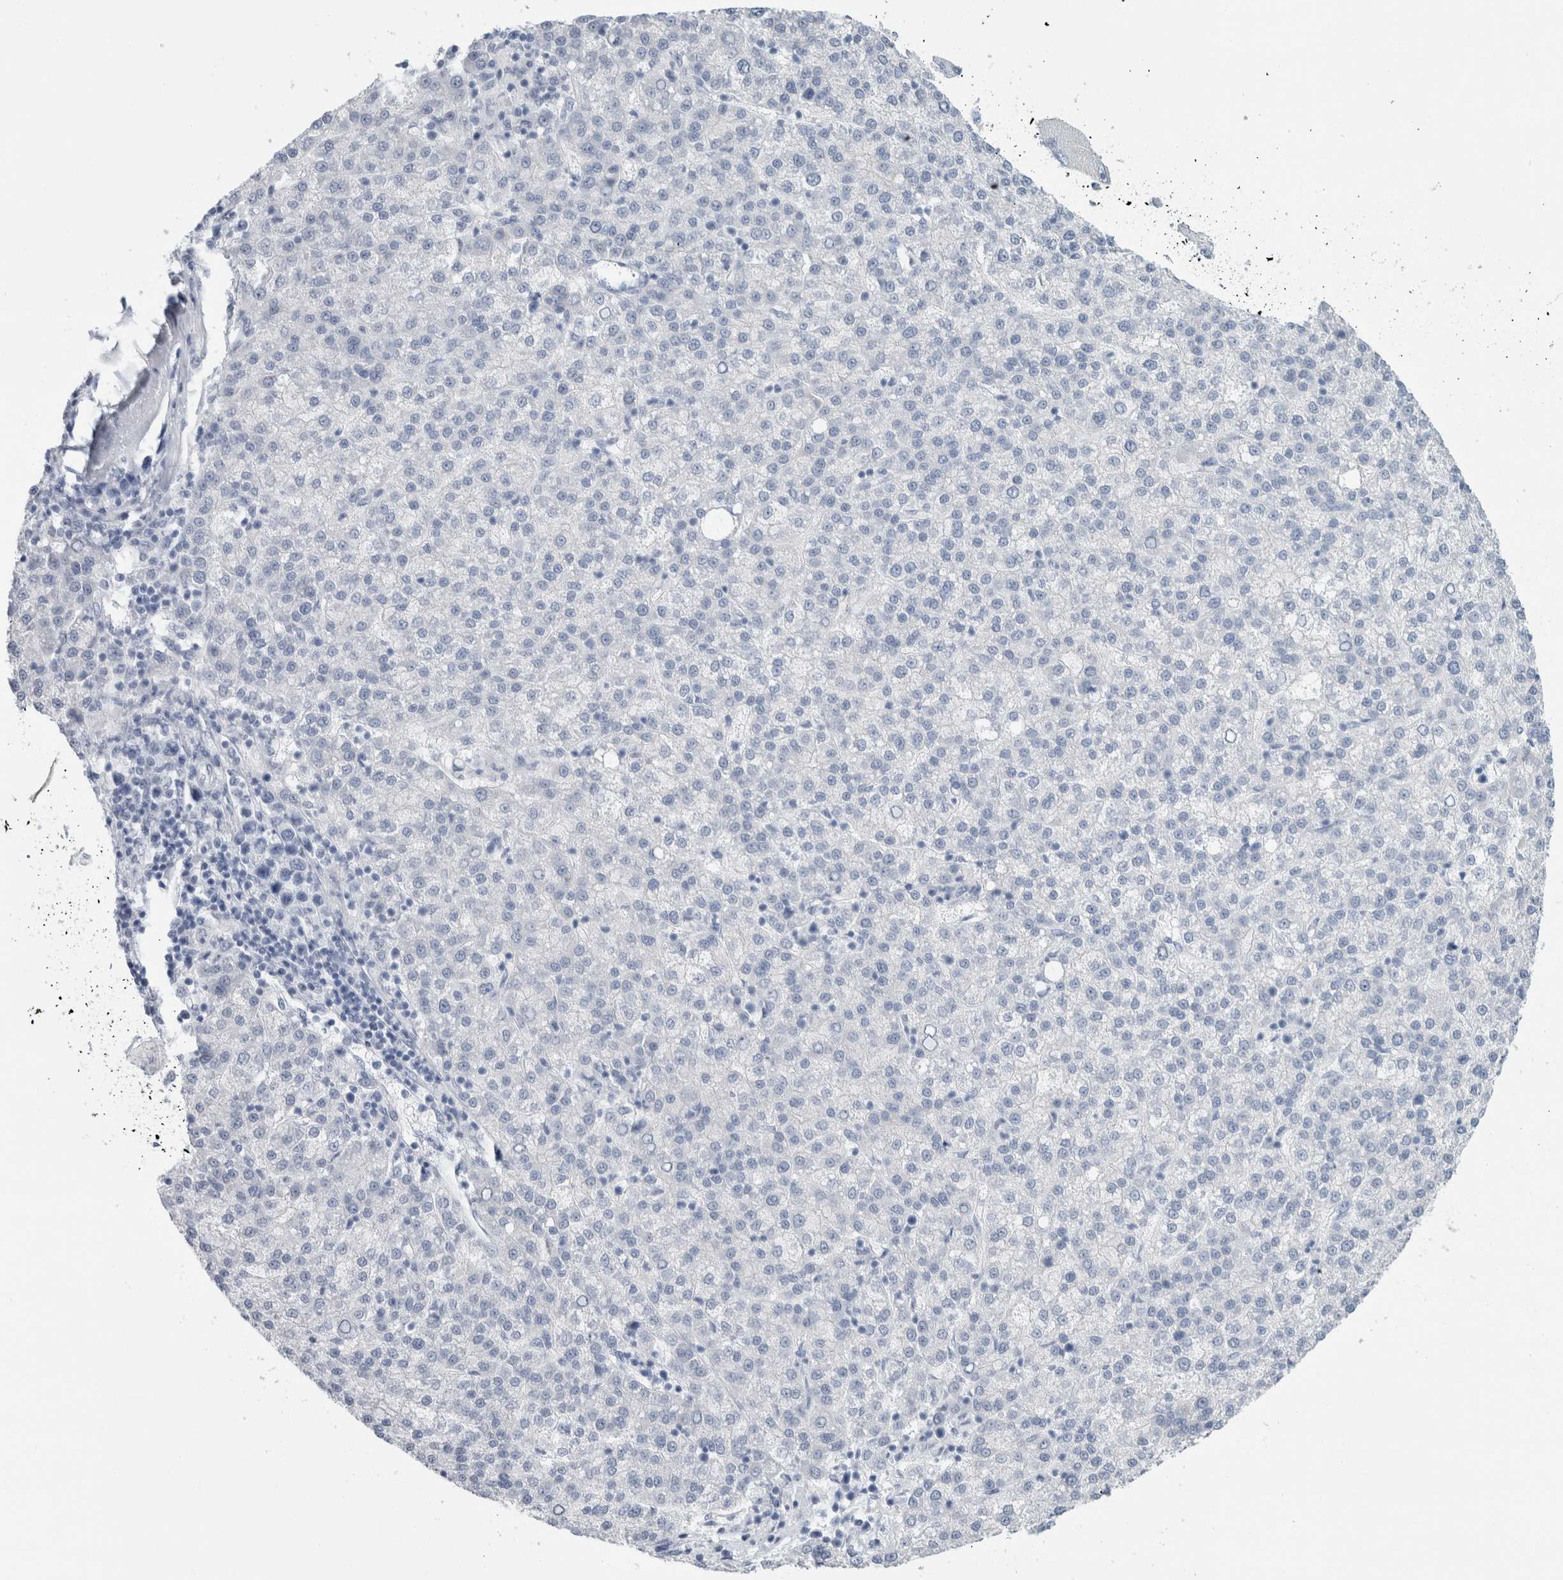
{"staining": {"intensity": "negative", "quantity": "none", "location": "none"}, "tissue": "liver cancer", "cell_type": "Tumor cells", "image_type": "cancer", "snomed": [{"axis": "morphology", "description": "Carcinoma, Hepatocellular, NOS"}, {"axis": "topography", "description": "Liver"}], "caption": "Protein analysis of liver hepatocellular carcinoma reveals no significant positivity in tumor cells.", "gene": "RPH3AL", "patient": {"sex": "female", "age": 58}}